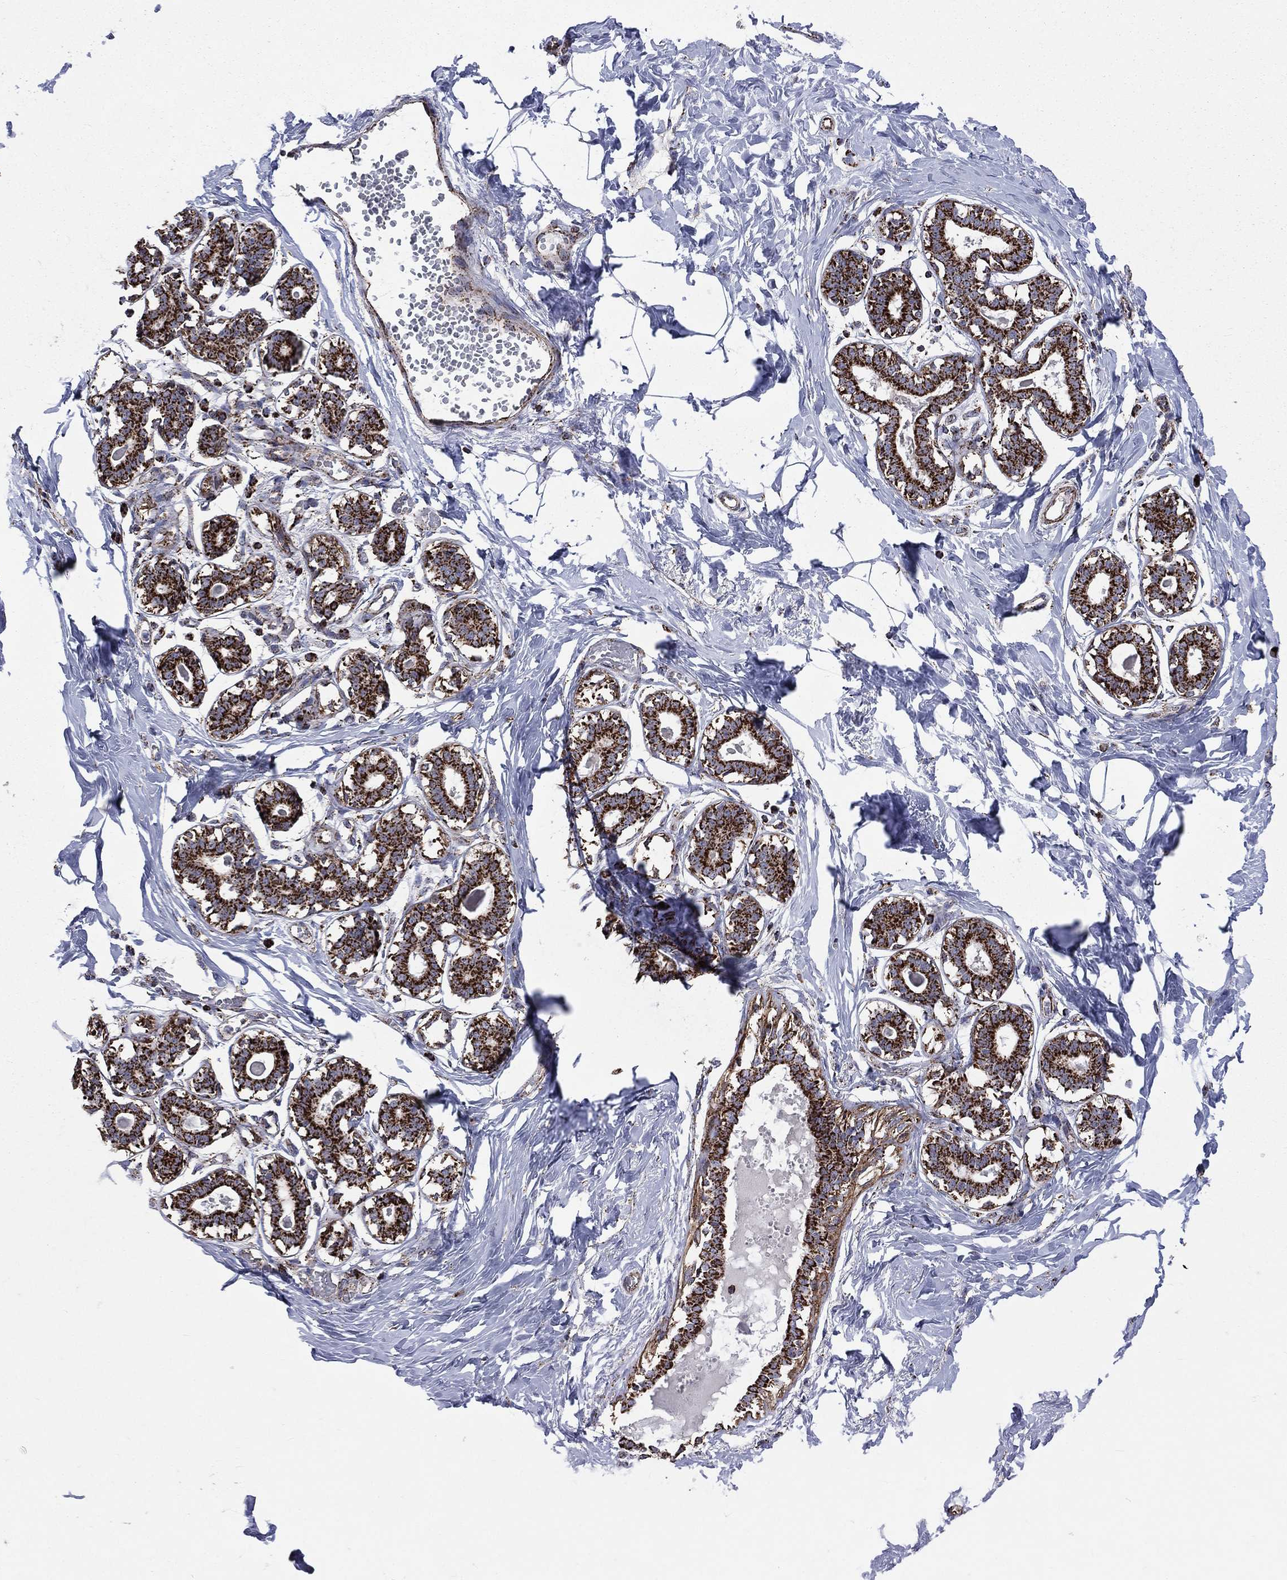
{"staining": {"intensity": "strong", "quantity": ">75%", "location": "cytoplasmic/membranous"}, "tissue": "breast", "cell_type": "Glandular cells", "image_type": "normal", "snomed": [{"axis": "morphology", "description": "Normal tissue, NOS"}, {"axis": "morphology", "description": "Lobular carcinoma, in situ"}, {"axis": "topography", "description": "Breast"}], "caption": "Immunohistochemistry micrograph of benign breast stained for a protein (brown), which displays high levels of strong cytoplasmic/membranous staining in approximately >75% of glandular cells.", "gene": "GOT2", "patient": {"sex": "female", "age": 35}}